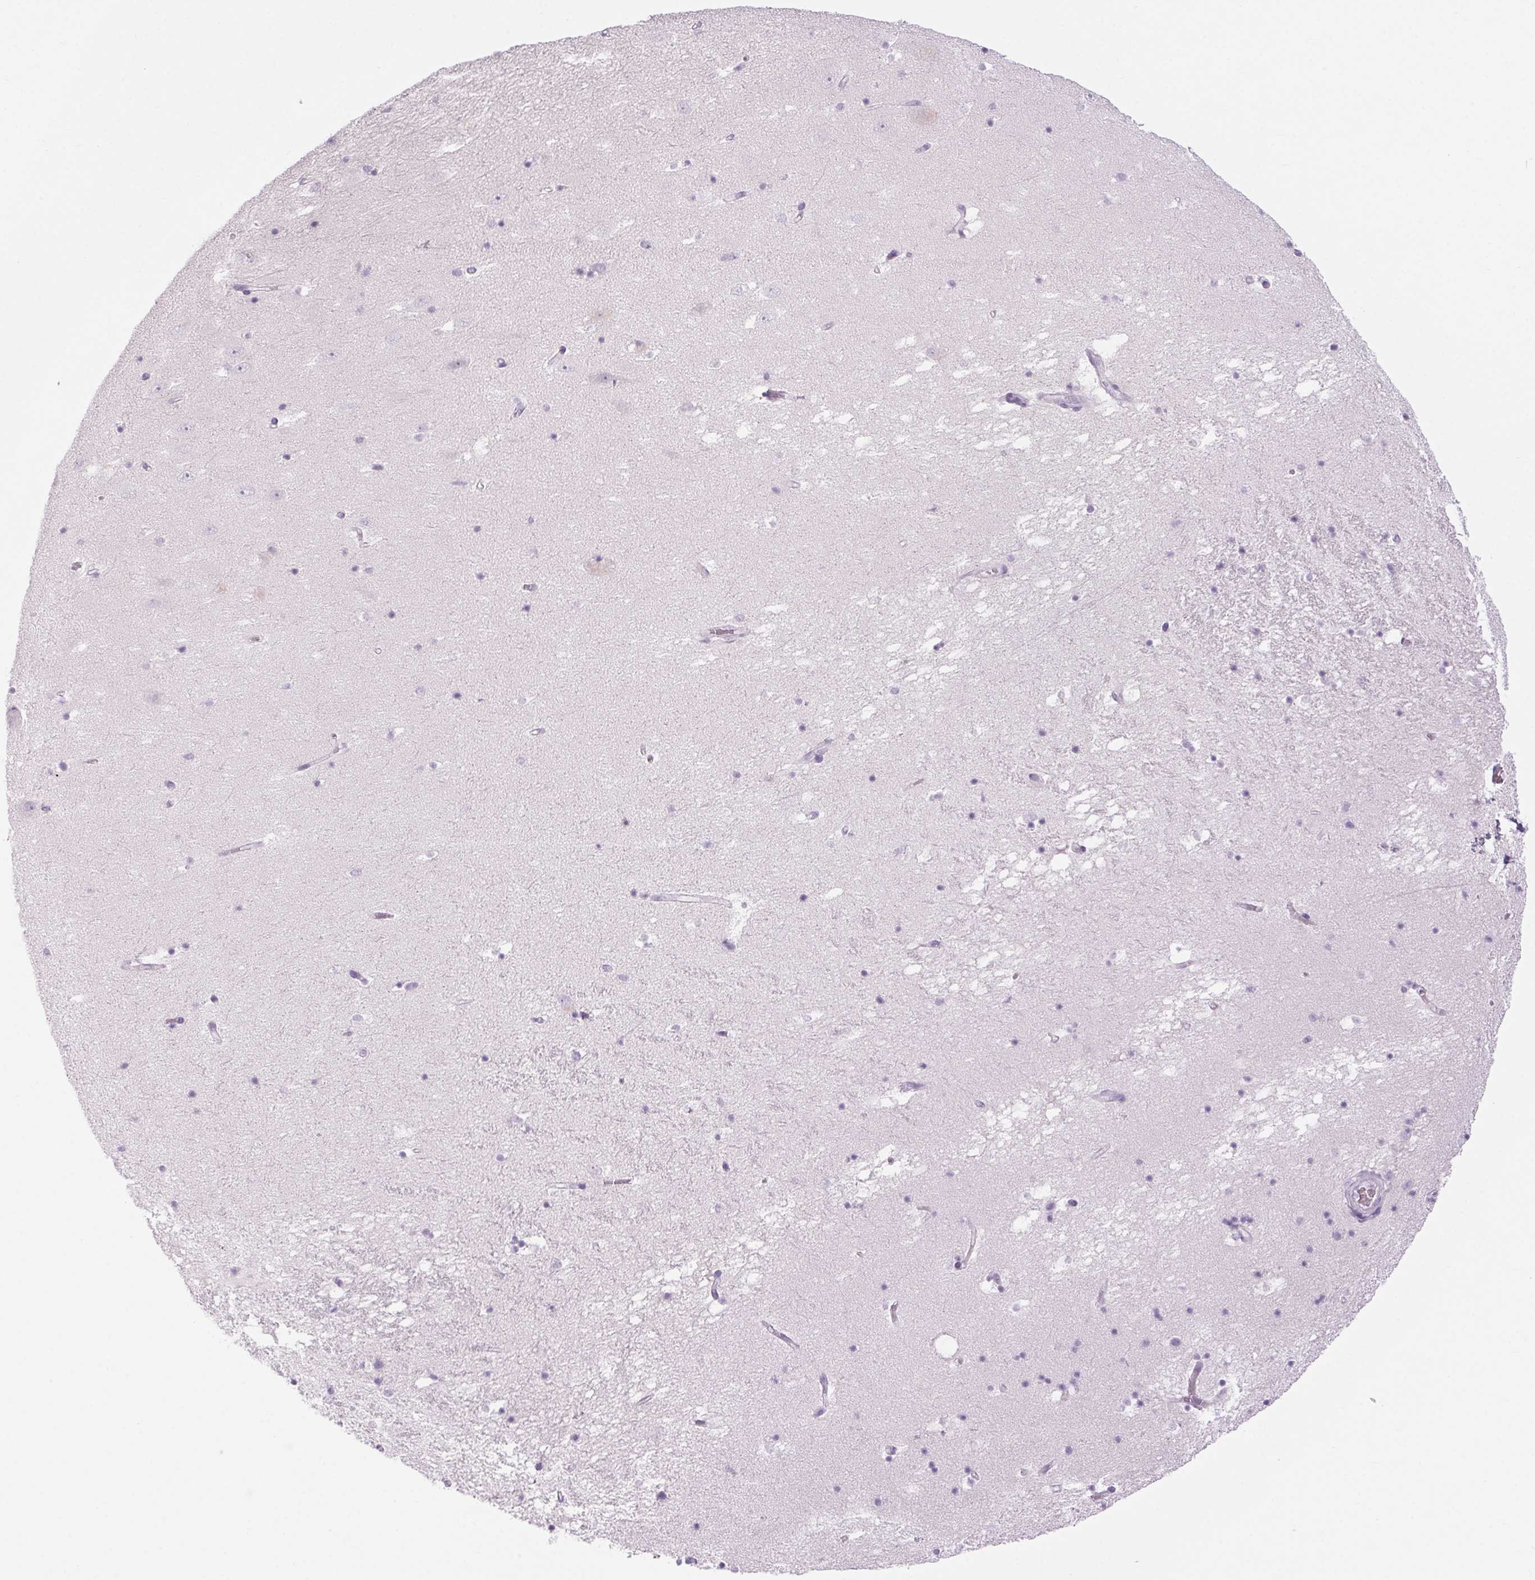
{"staining": {"intensity": "negative", "quantity": "none", "location": "none"}, "tissue": "hippocampus", "cell_type": "Glial cells", "image_type": "normal", "snomed": [{"axis": "morphology", "description": "Normal tissue, NOS"}, {"axis": "topography", "description": "Hippocampus"}], "caption": "Immunohistochemical staining of benign human hippocampus reveals no significant expression in glial cells. (Brightfield microscopy of DAB immunohistochemistry (IHC) at high magnification).", "gene": "LRP2", "patient": {"sex": "male", "age": 58}}